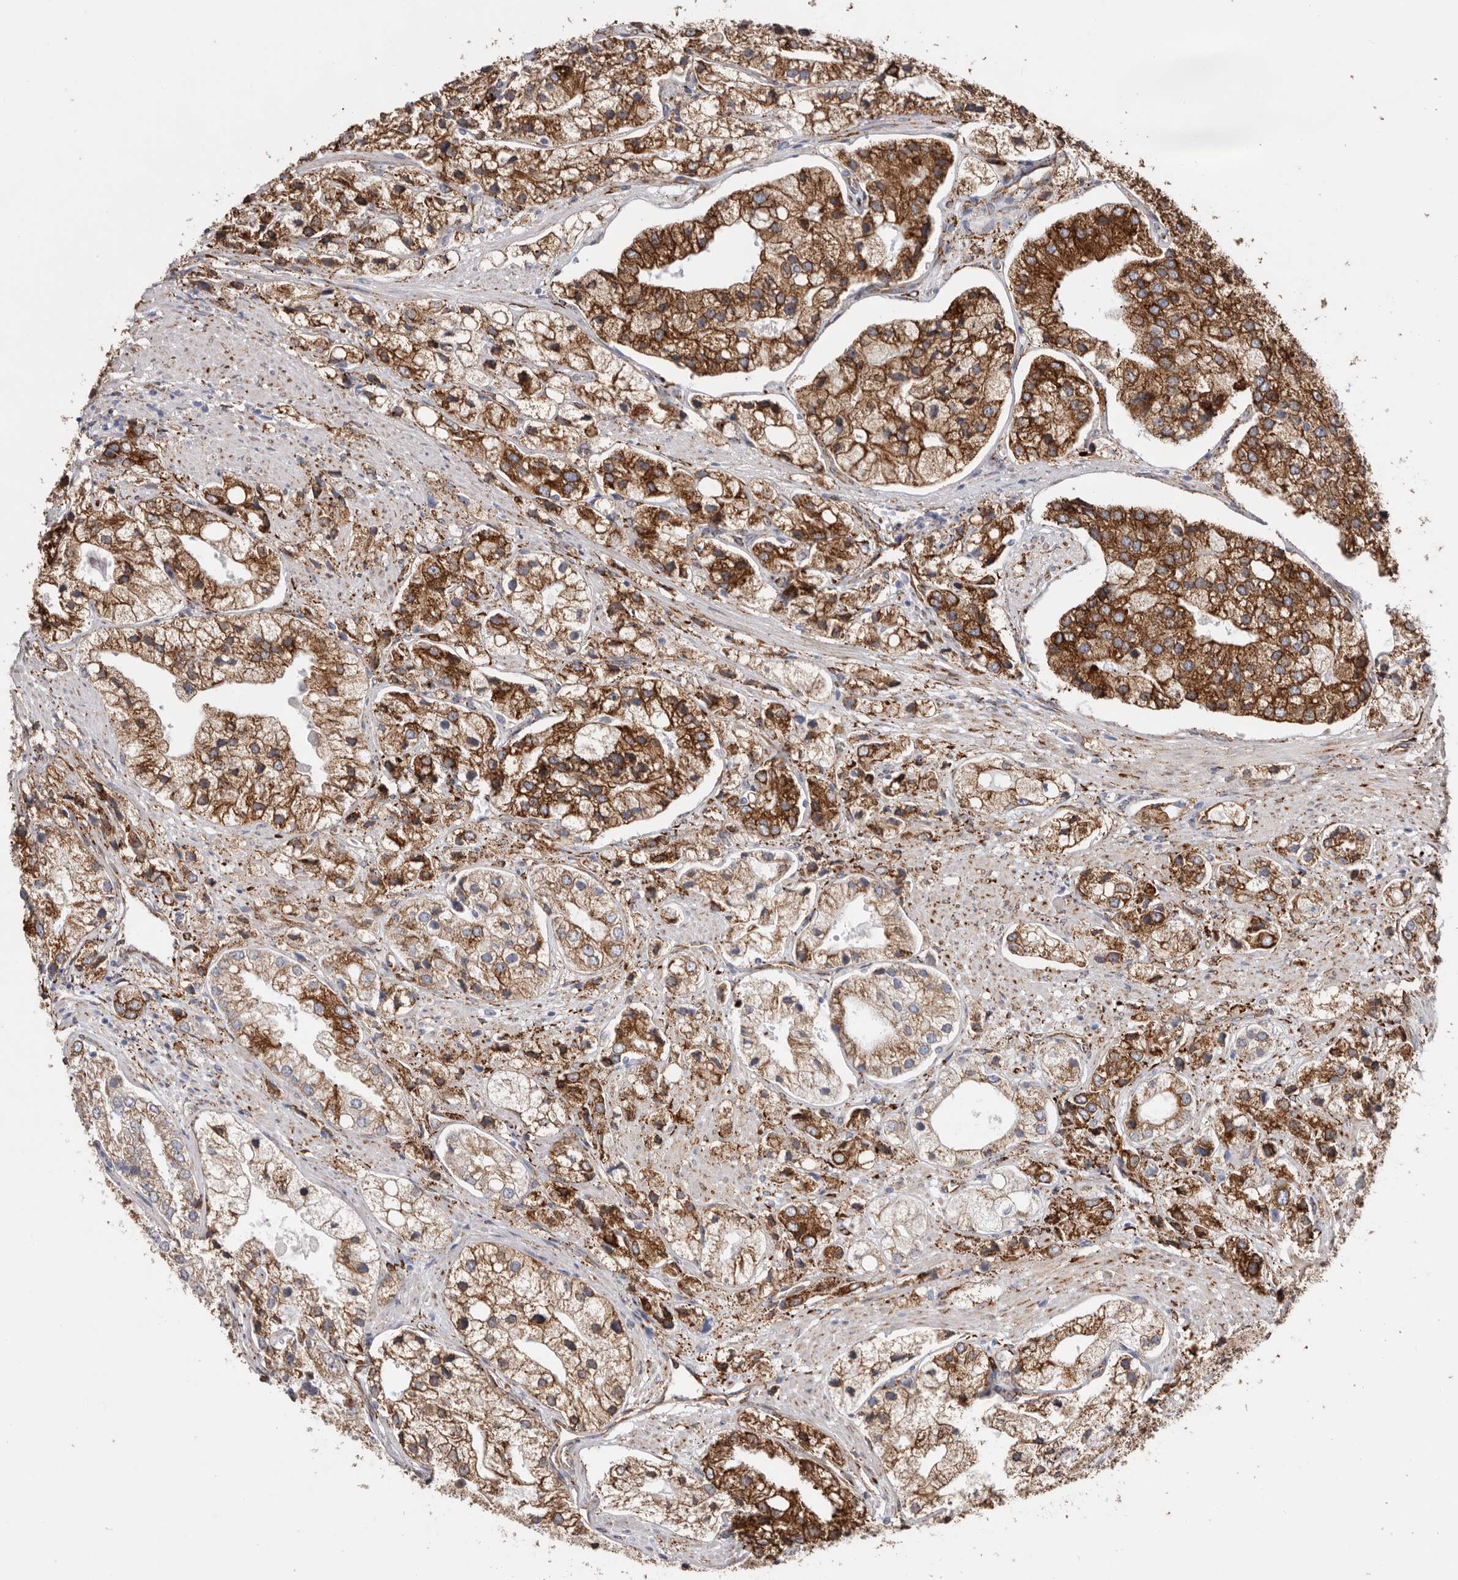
{"staining": {"intensity": "moderate", "quantity": ">75%", "location": "cytoplasmic/membranous"}, "tissue": "prostate cancer", "cell_type": "Tumor cells", "image_type": "cancer", "snomed": [{"axis": "morphology", "description": "Adenocarcinoma, High grade"}, {"axis": "topography", "description": "Prostate"}], "caption": "DAB (3,3'-diaminobenzidine) immunohistochemical staining of prostate cancer (adenocarcinoma (high-grade)) exhibits moderate cytoplasmic/membranous protein expression in about >75% of tumor cells. (Stains: DAB (3,3'-diaminobenzidine) in brown, nuclei in blue, Microscopy: brightfield microscopy at high magnification).", "gene": "SEMA3E", "patient": {"sex": "male", "age": 50}}